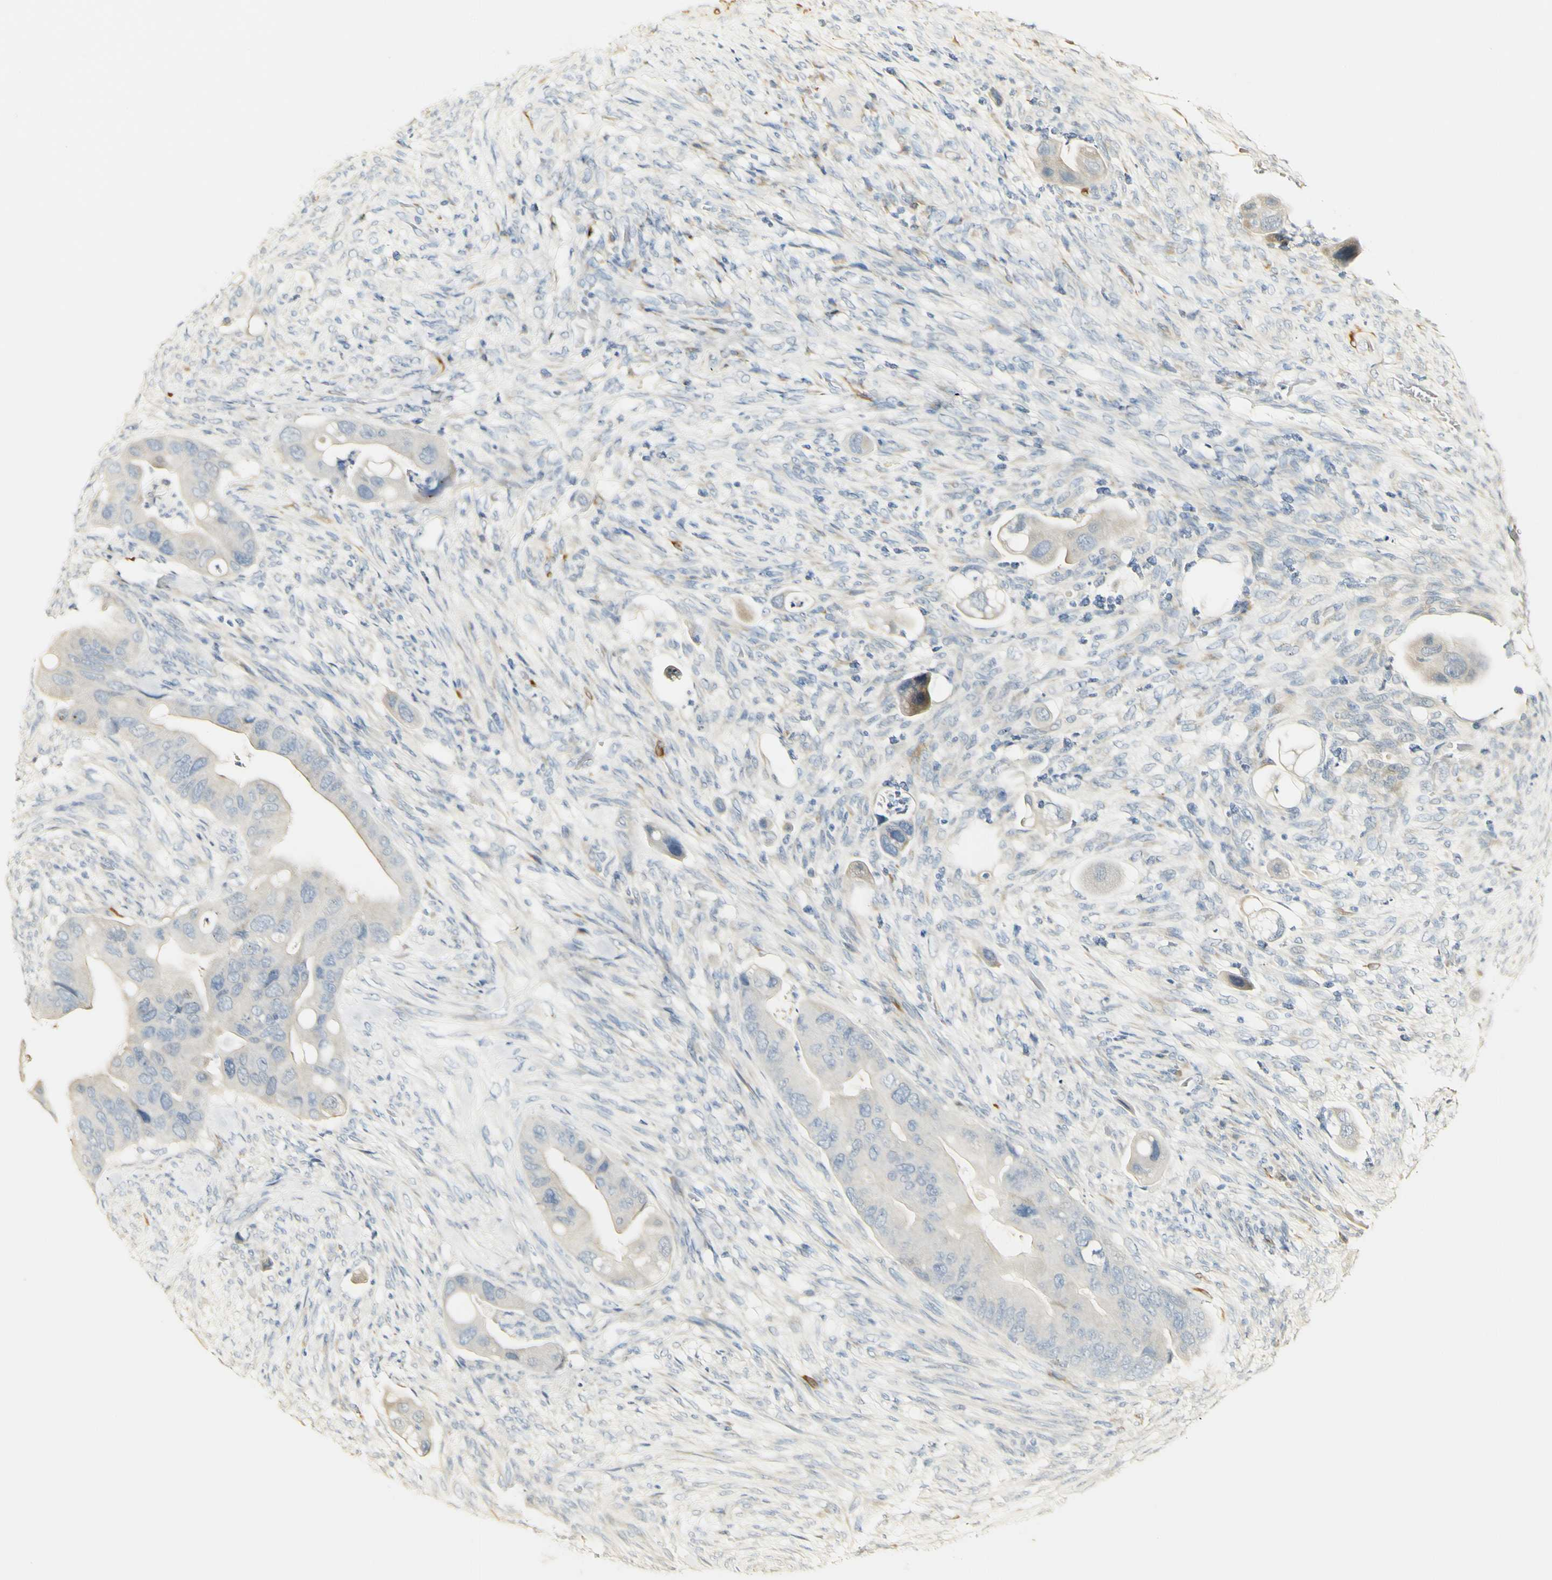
{"staining": {"intensity": "negative", "quantity": "none", "location": "none"}, "tissue": "colorectal cancer", "cell_type": "Tumor cells", "image_type": "cancer", "snomed": [{"axis": "morphology", "description": "Adenocarcinoma, NOS"}, {"axis": "topography", "description": "Rectum"}], "caption": "IHC histopathology image of colorectal cancer stained for a protein (brown), which demonstrates no positivity in tumor cells. Nuclei are stained in blue.", "gene": "FMO3", "patient": {"sex": "female", "age": 57}}